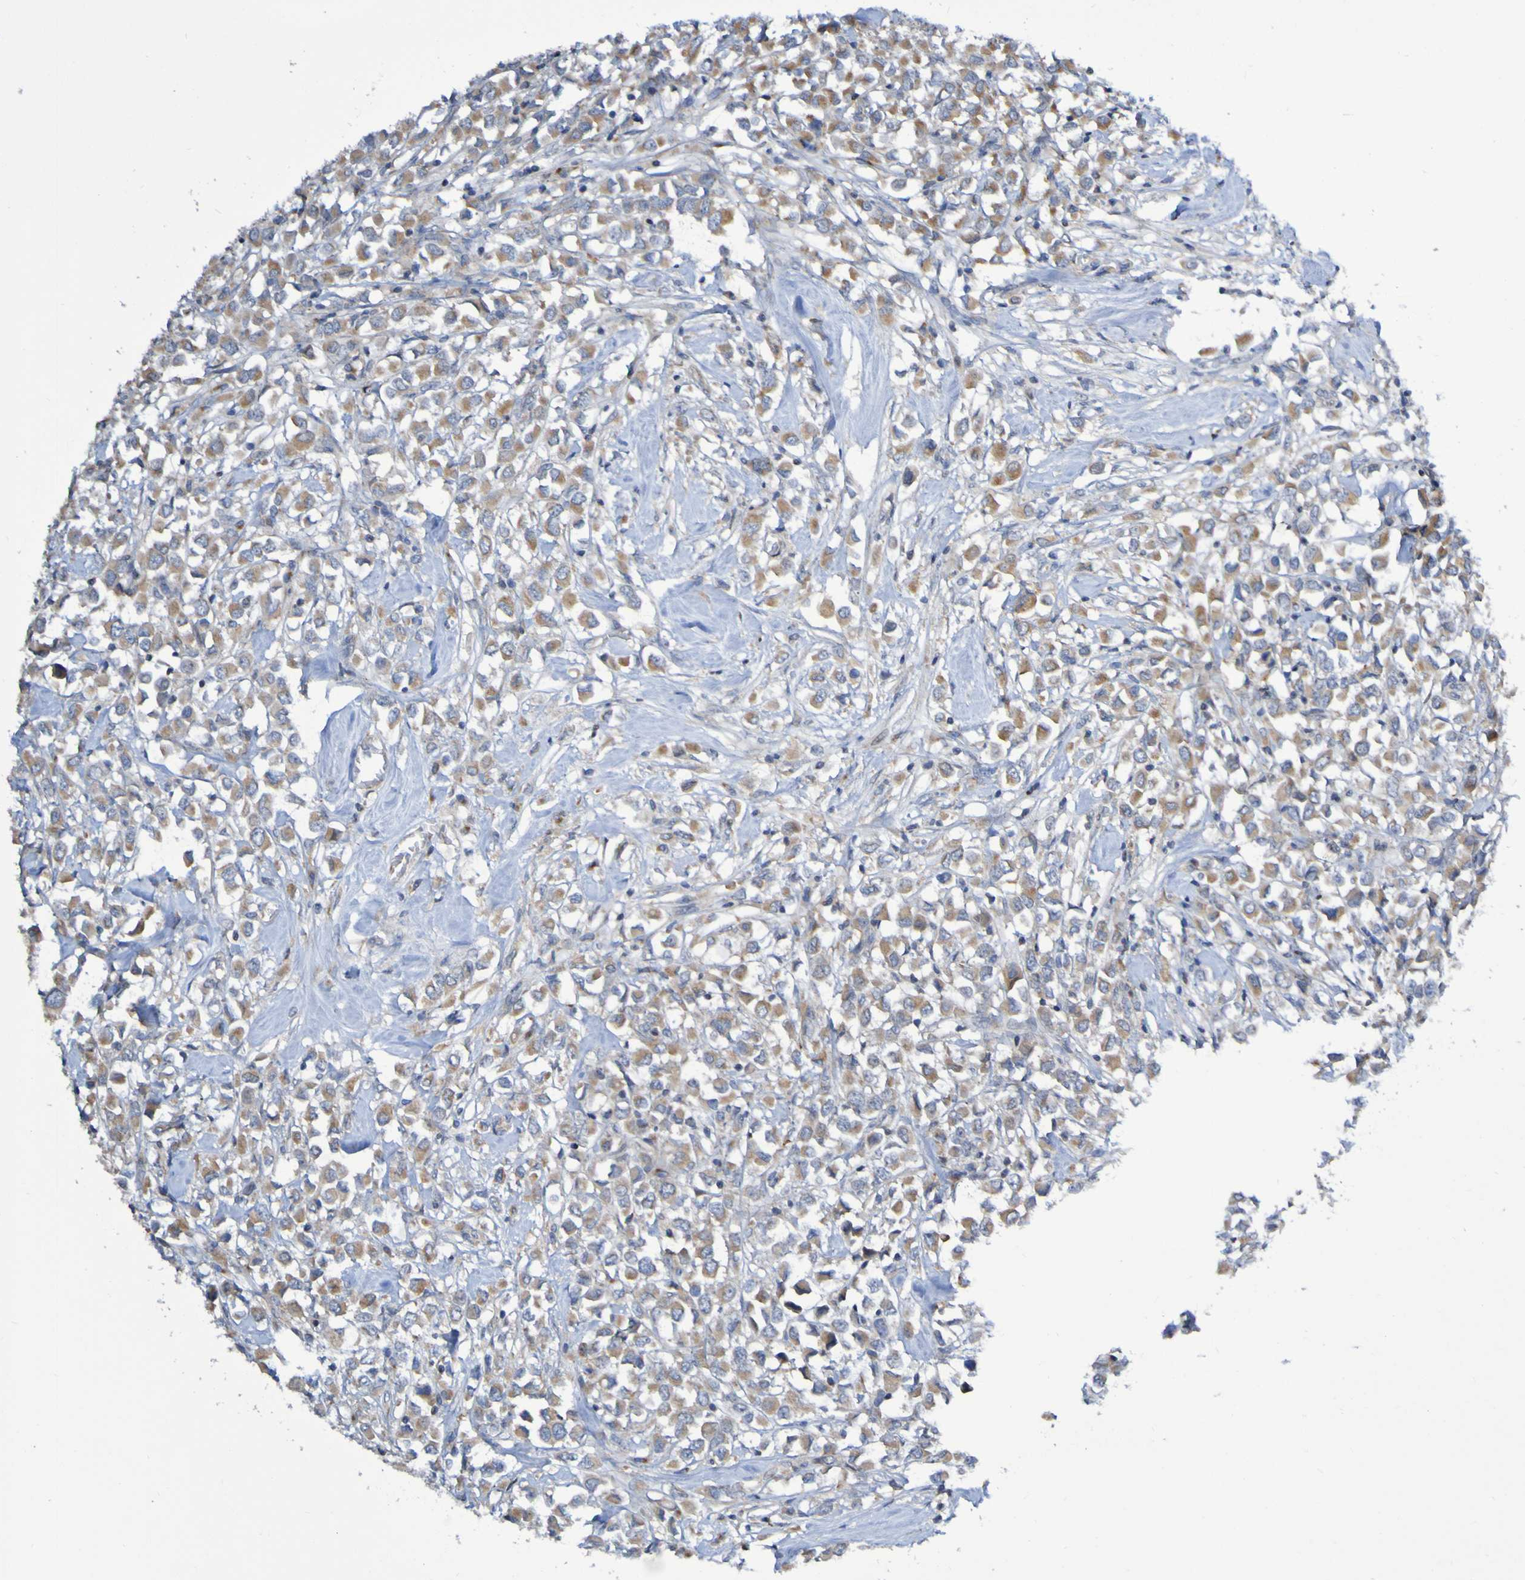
{"staining": {"intensity": "moderate", "quantity": ">75%", "location": "cytoplasmic/membranous"}, "tissue": "breast cancer", "cell_type": "Tumor cells", "image_type": "cancer", "snomed": [{"axis": "morphology", "description": "Duct carcinoma"}, {"axis": "topography", "description": "Breast"}], "caption": "Brown immunohistochemical staining in human breast cancer (intraductal carcinoma) exhibits moderate cytoplasmic/membranous positivity in about >75% of tumor cells. The protein of interest is shown in brown color, while the nuclei are stained blue.", "gene": "LMBRD2", "patient": {"sex": "female", "age": 61}}